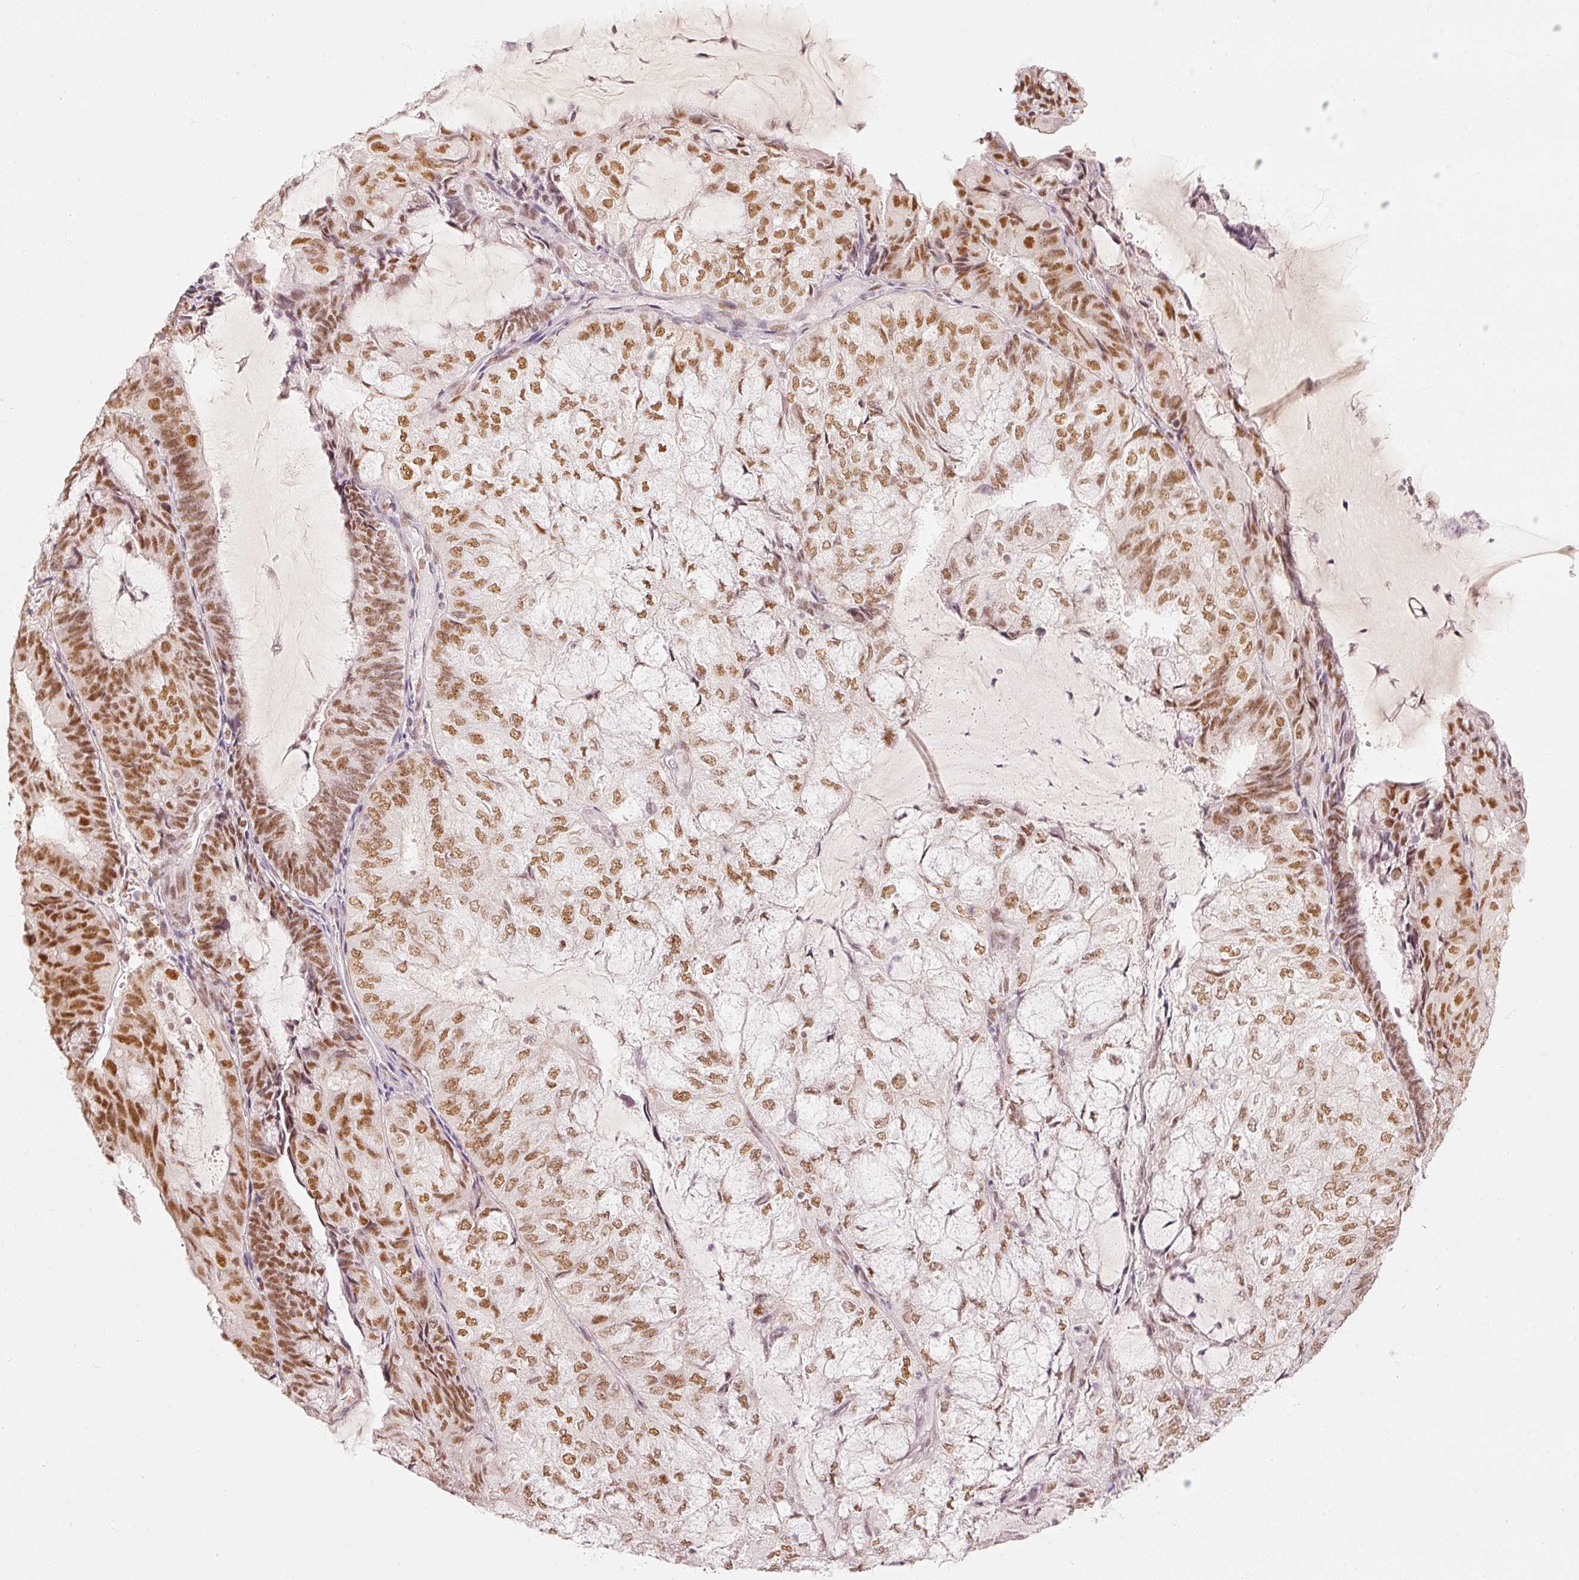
{"staining": {"intensity": "moderate", "quantity": ">75%", "location": "nuclear"}, "tissue": "endometrial cancer", "cell_type": "Tumor cells", "image_type": "cancer", "snomed": [{"axis": "morphology", "description": "Adenocarcinoma, NOS"}, {"axis": "topography", "description": "Endometrium"}], "caption": "Endometrial cancer was stained to show a protein in brown. There is medium levels of moderate nuclear positivity in about >75% of tumor cells.", "gene": "PPP1R10", "patient": {"sex": "female", "age": 81}}